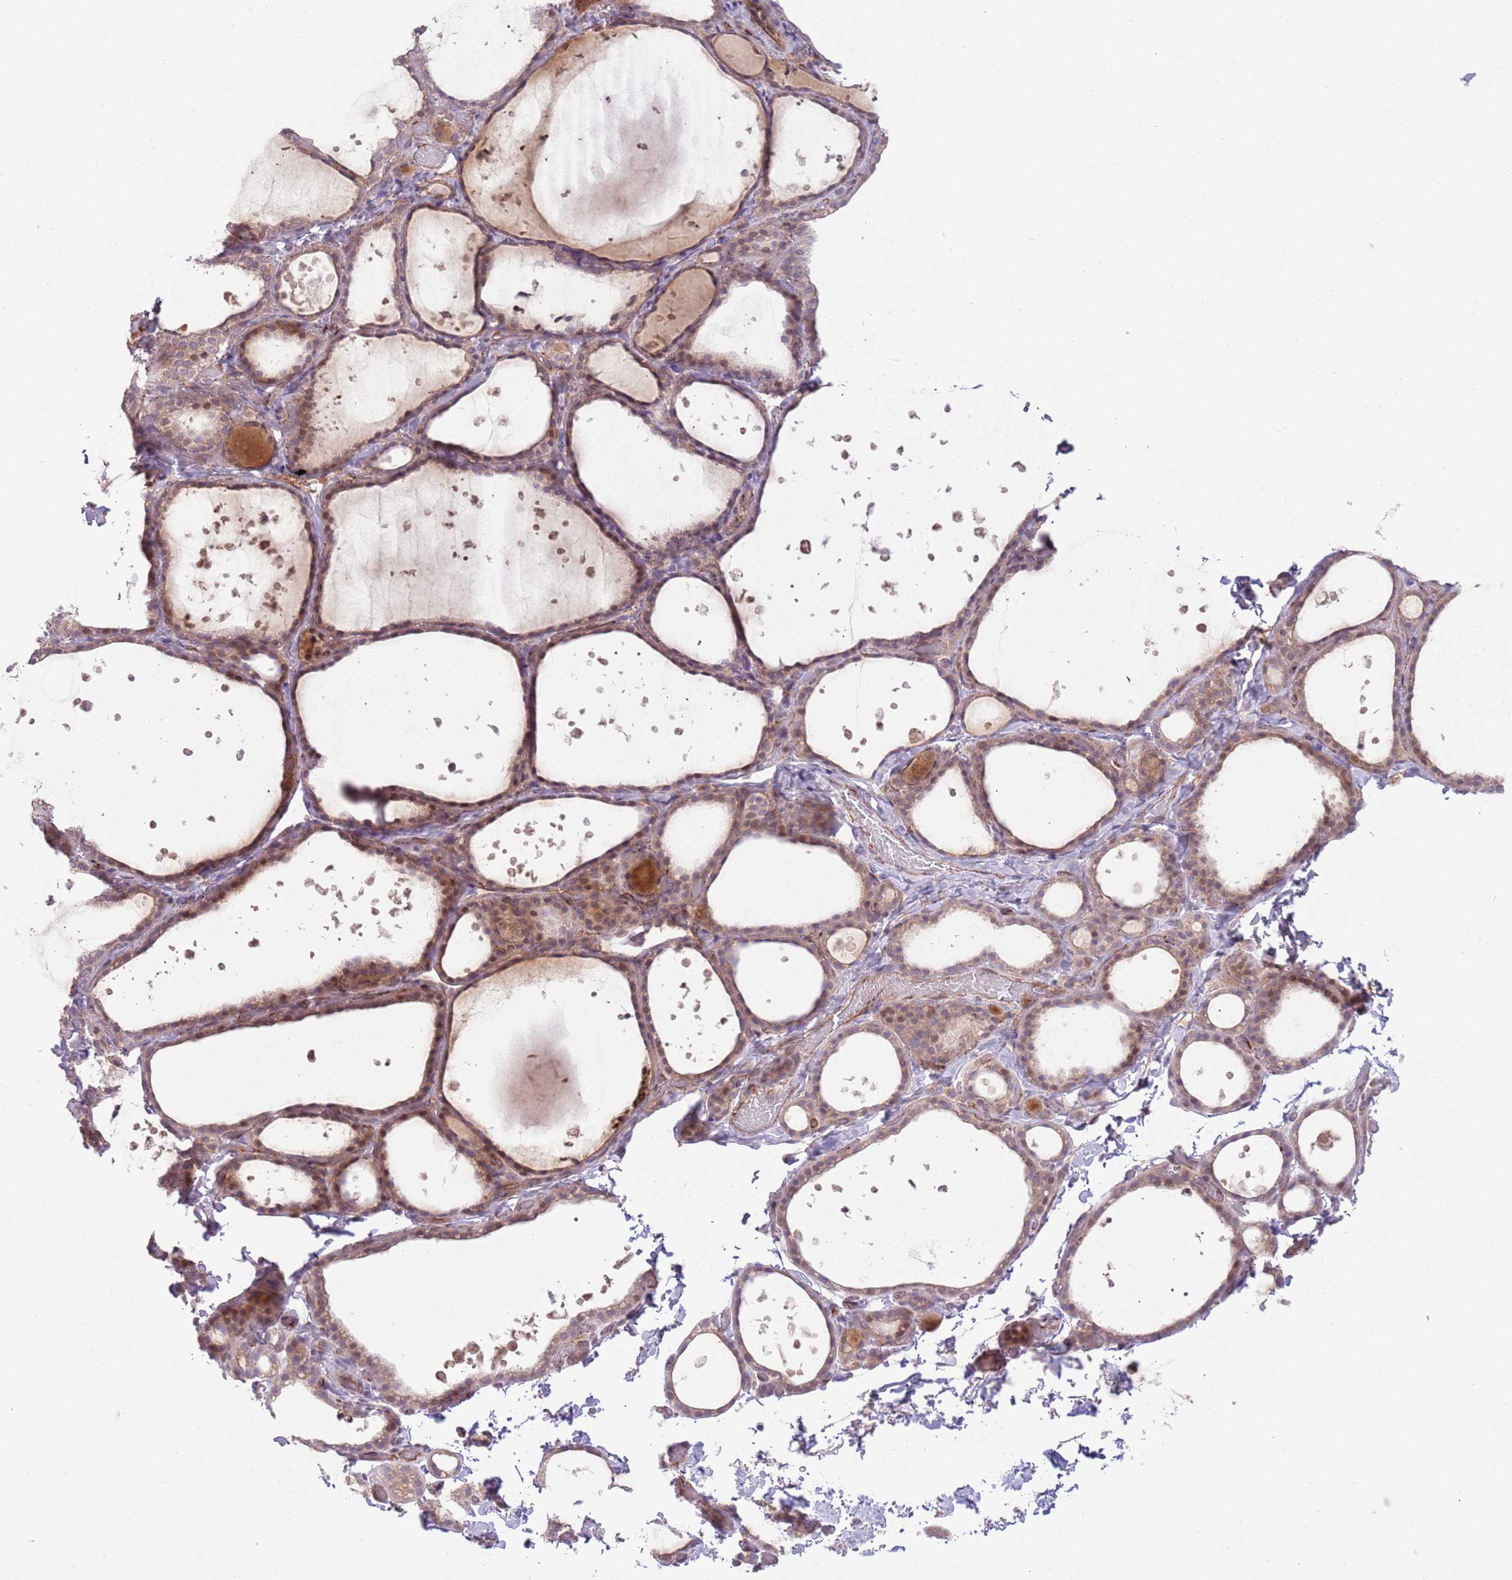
{"staining": {"intensity": "moderate", "quantity": ">75%", "location": "cytoplasmic/membranous,nuclear"}, "tissue": "thyroid gland", "cell_type": "Glandular cells", "image_type": "normal", "snomed": [{"axis": "morphology", "description": "Normal tissue, NOS"}, {"axis": "topography", "description": "Thyroid gland"}], "caption": "The photomicrograph displays a brown stain indicating the presence of a protein in the cytoplasmic/membranous,nuclear of glandular cells in thyroid gland. Immunohistochemistry (ihc) stains the protein in brown and the nuclei are stained blue.", "gene": "DPP10", "patient": {"sex": "female", "age": 44}}